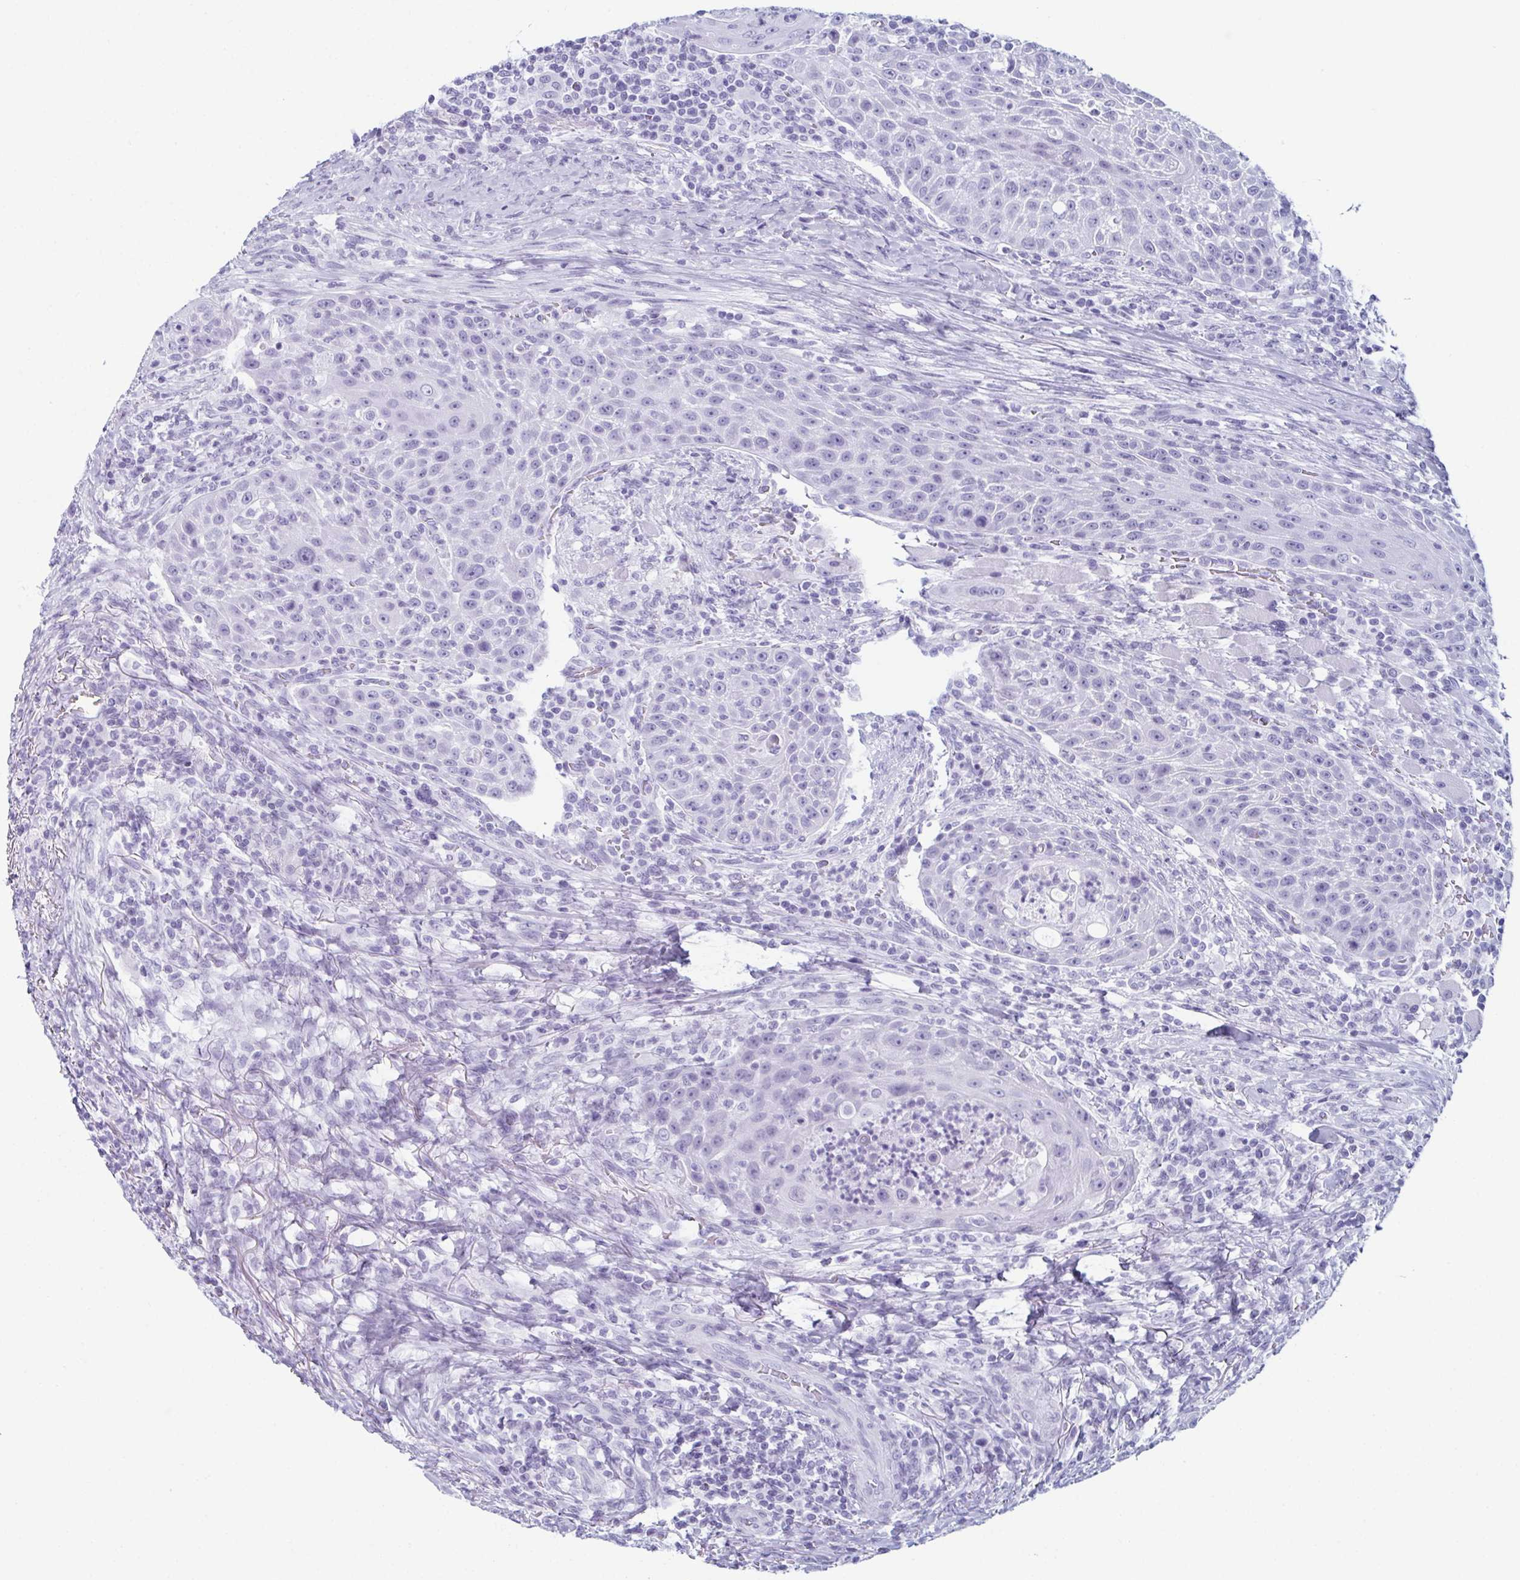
{"staining": {"intensity": "negative", "quantity": "none", "location": "none"}, "tissue": "head and neck cancer", "cell_type": "Tumor cells", "image_type": "cancer", "snomed": [{"axis": "morphology", "description": "Squamous cell carcinoma, NOS"}, {"axis": "topography", "description": "Head-Neck"}], "caption": "Tumor cells show no significant positivity in head and neck cancer. (DAB (3,3'-diaminobenzidine) IHC, high magnification).", "gene": "ENKUR", "patient": {"sex": "male", "age": 69}}